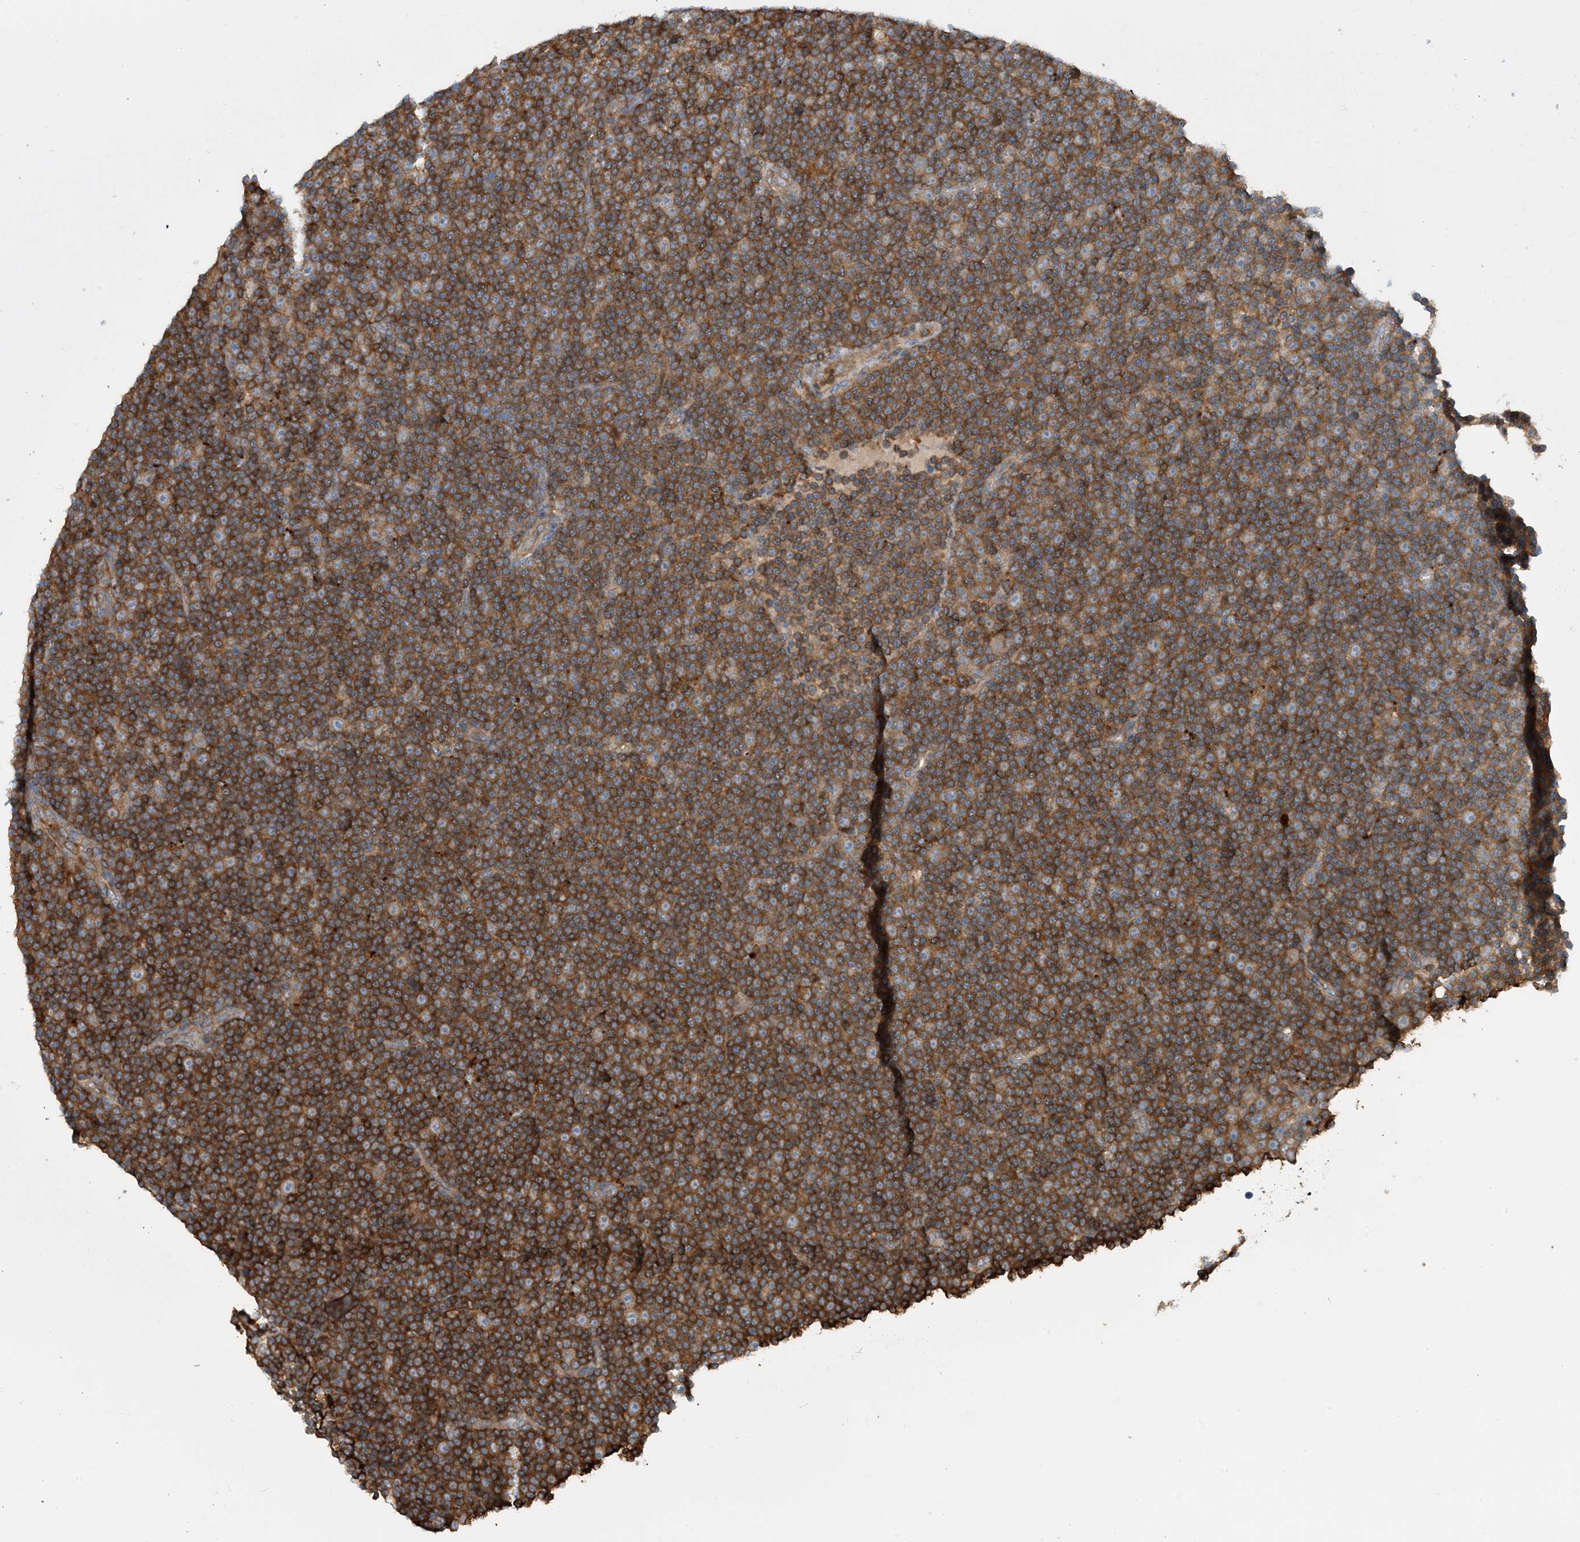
{"staining": {"intensity": "moderate", "quantity": ">75%", "location": "cytoplasmic/membranous"}, "tissue": "lymphoma", "cell_type": "Tumor cells", "image_type": "cancer", "snomed": [{"axis": "morphology", "description": "Malignant lymphoma, non-Hodgkin's type, Low grade"}, {"axis": "topography", "description": "Lymph node"}], "caption": "Low-grade malignant lymphoma, non-Hodgkin's type stained with a brown dye reveals moderate cytoplasmic/membranous positive expression in approximately >75% of tumor cells.", "gene": "SFMBT2", "patient": {"sex": "female", "age": 67}}